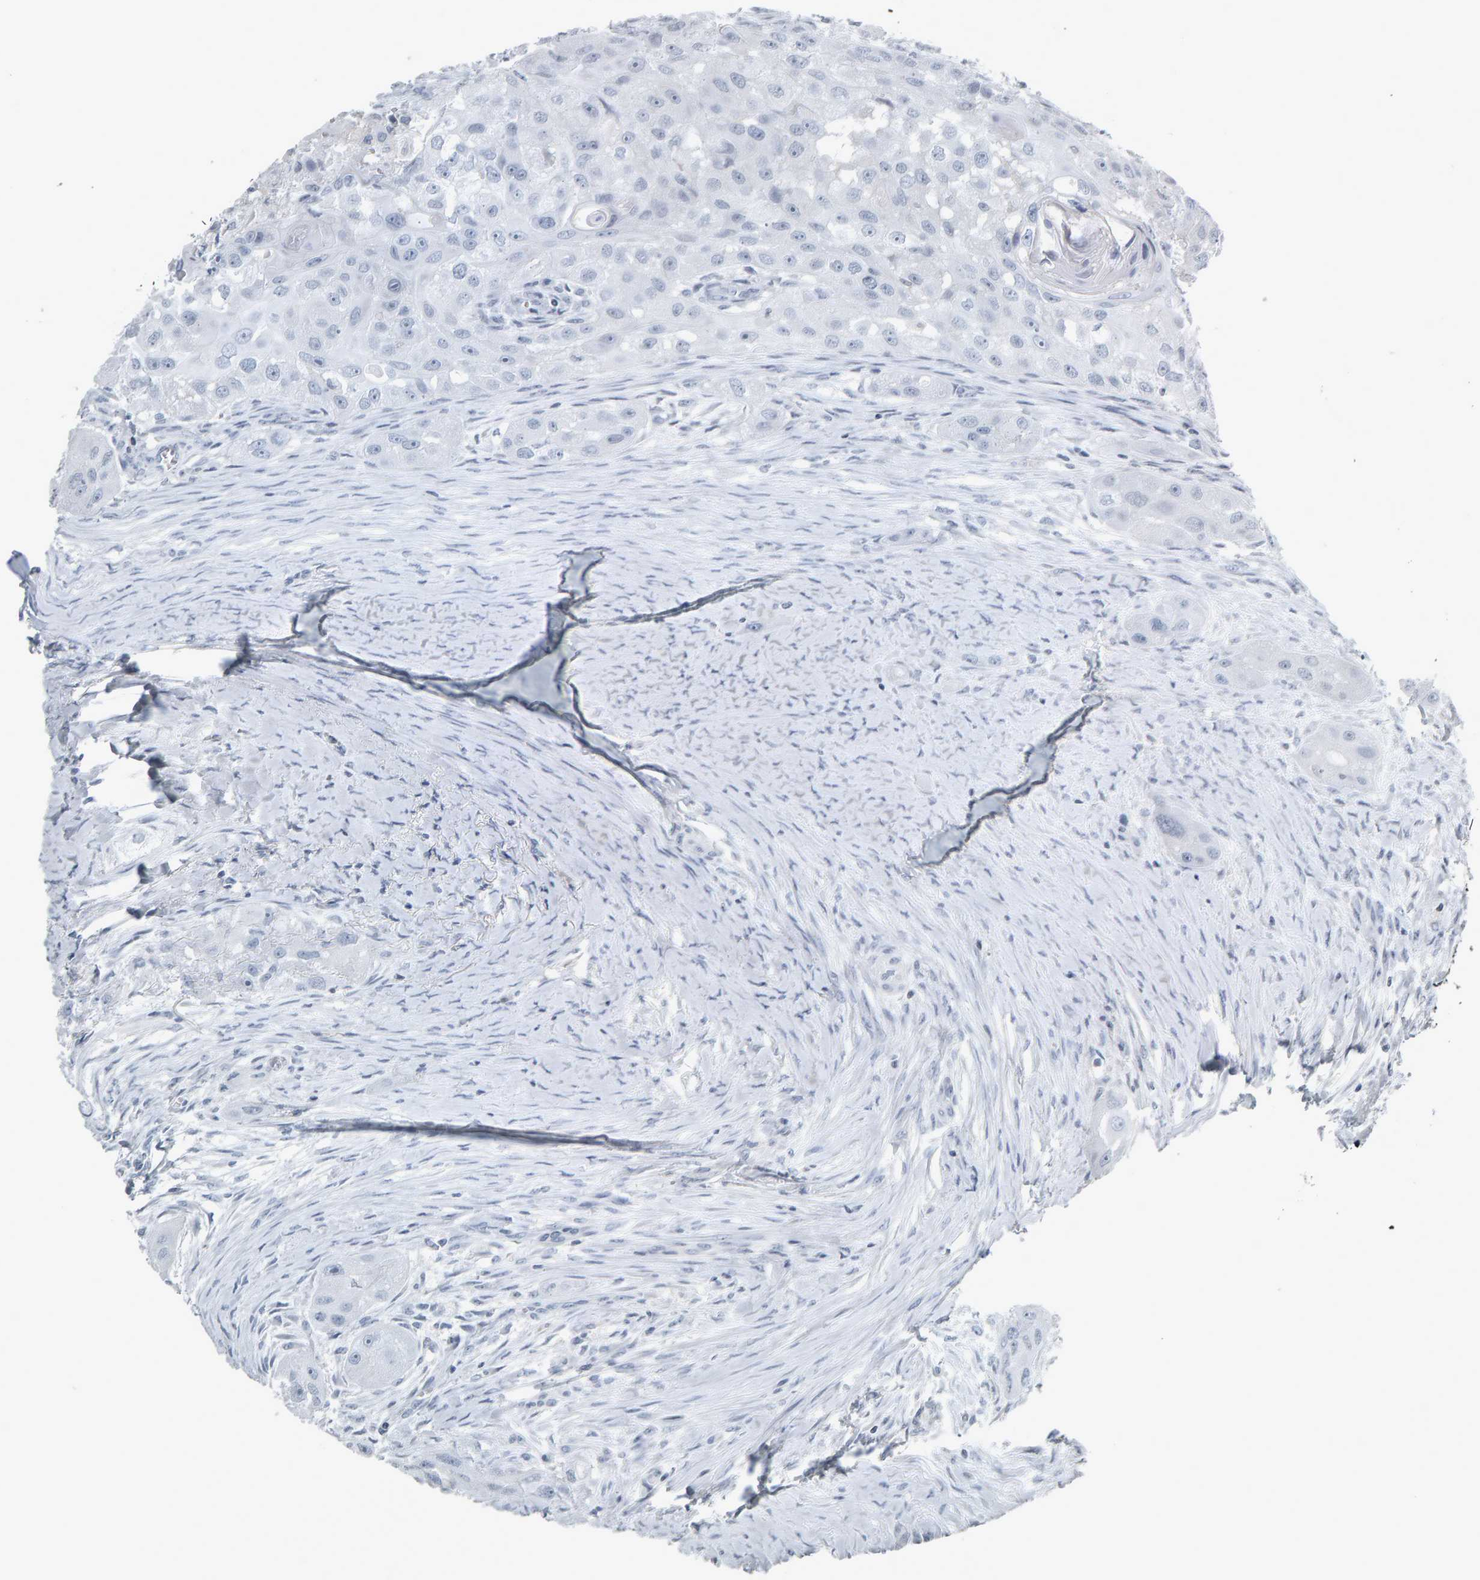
{"staining": {"intensity": "negative", "quantity": "none", "location": "none"}, "tissue": "head and neck cancer", "cell_type": "Tumor cells", "image_type": "cancer", "snomed": [{"axis": "morphology", "description": "Normal tissue, NOS"}, {"axis": "morphology", "description": "Squamous cell carcinoma, NOS"}, {"axis": "topography", "description": "Skeletal muscle"}, {"axis": "topography", "description": "Head-Neck"}], "caption": "Tumor cells are negative for protein expression in human head and neck squamous cell carcinoma.", "gene": "PYY", "patient": {"sex": "male", "age": 51}}